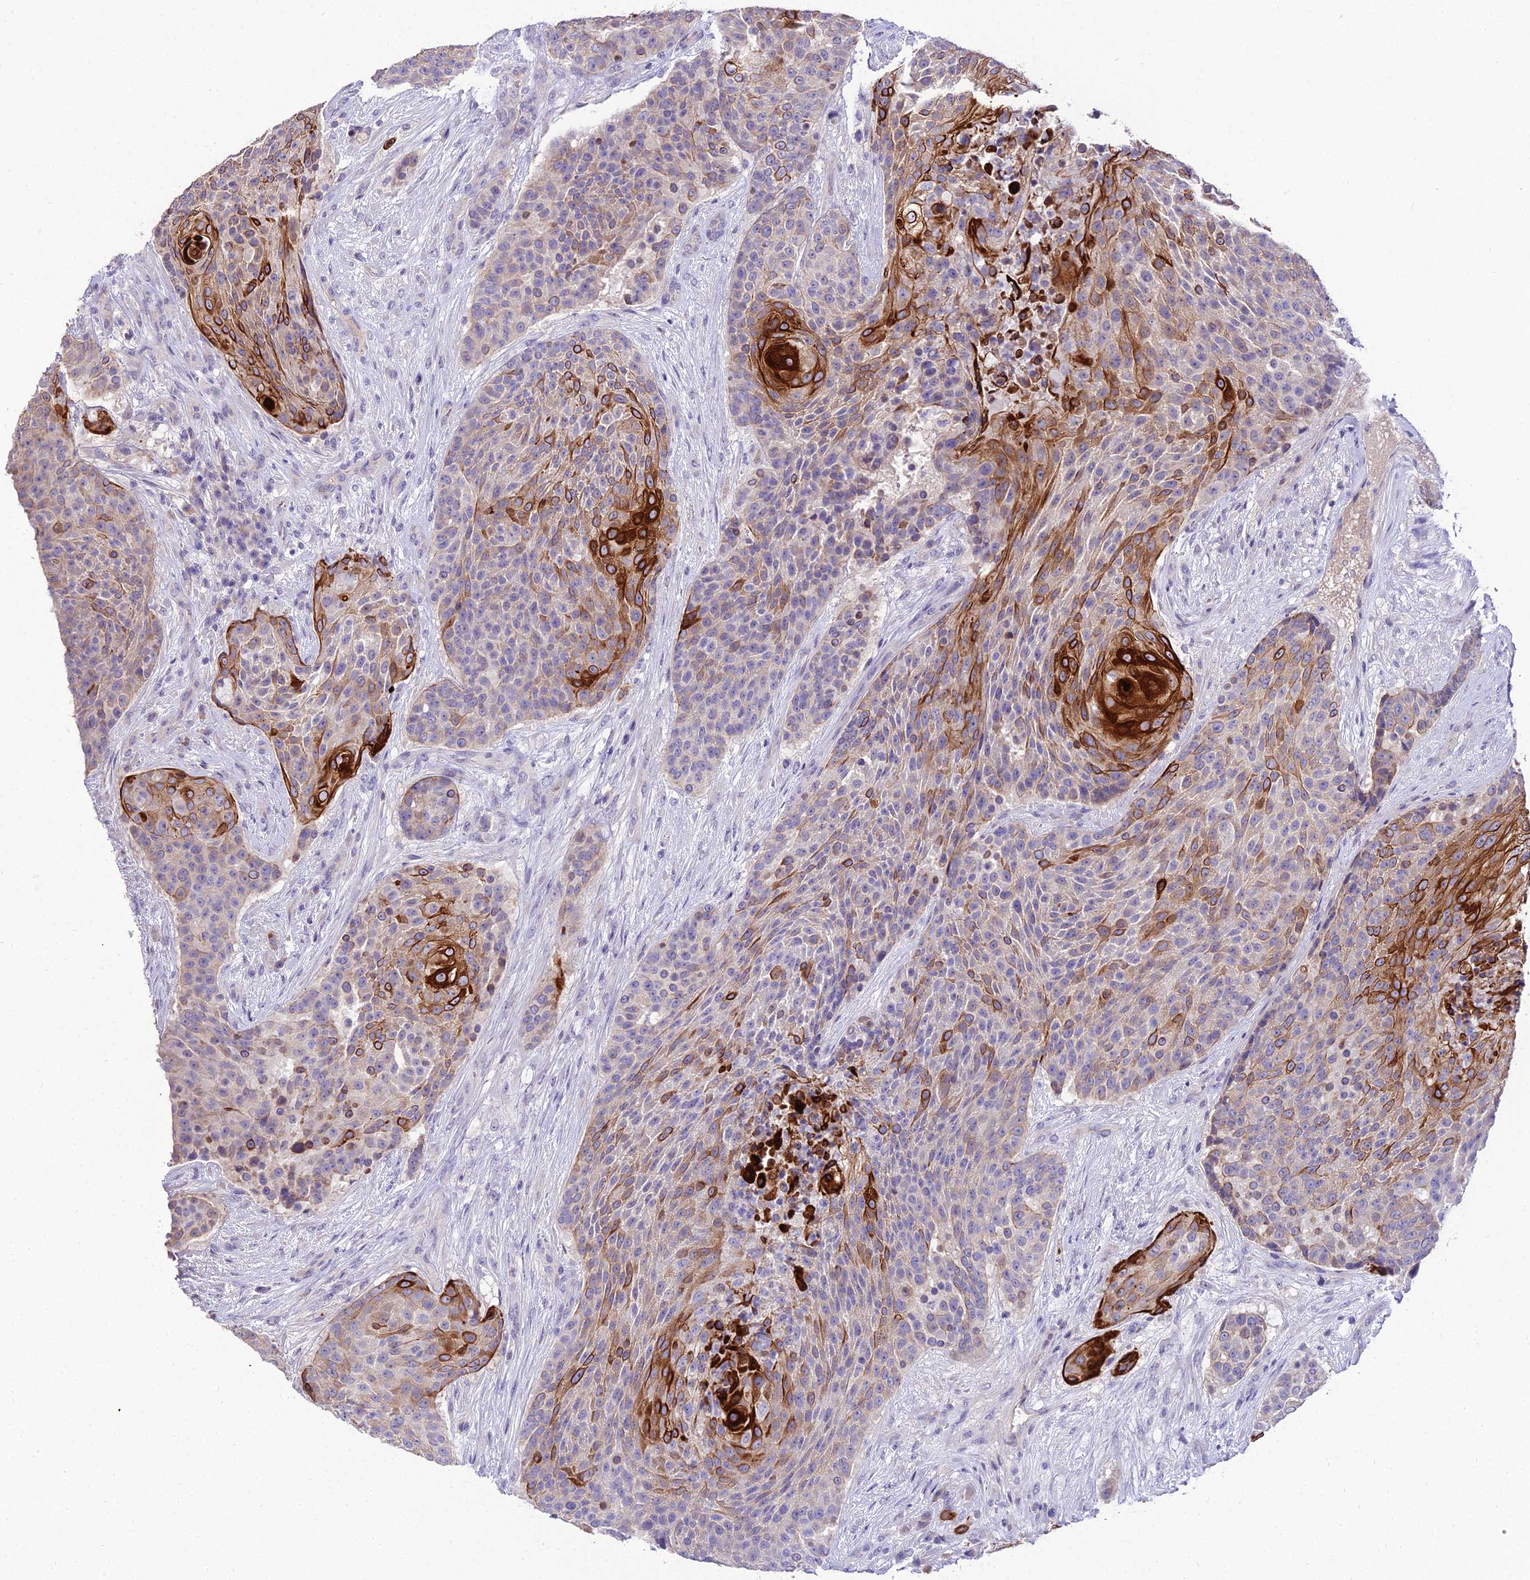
{"staining": {"intensity": "strong", "quantity": "<25%", "location": "cytoplasmic/membranous"}, "tissue": "urothelial cancer", "cell_type": "Tumor cells", "image_type": "cancer", "snomed": [{"axis": "morphology", "description": "Urothelial carcinoma, High grade"}, {"axis": "topography", "description": "Urinary bladder"}], "caption": "Strong cytoplasmic/membranous positivity for a protein is appreciated in about <25% of tumor cells of urothelial cancer using immunohistochemistry.", "gene": "SHQ1", "patient": {"sex": "female", "age": 63}}